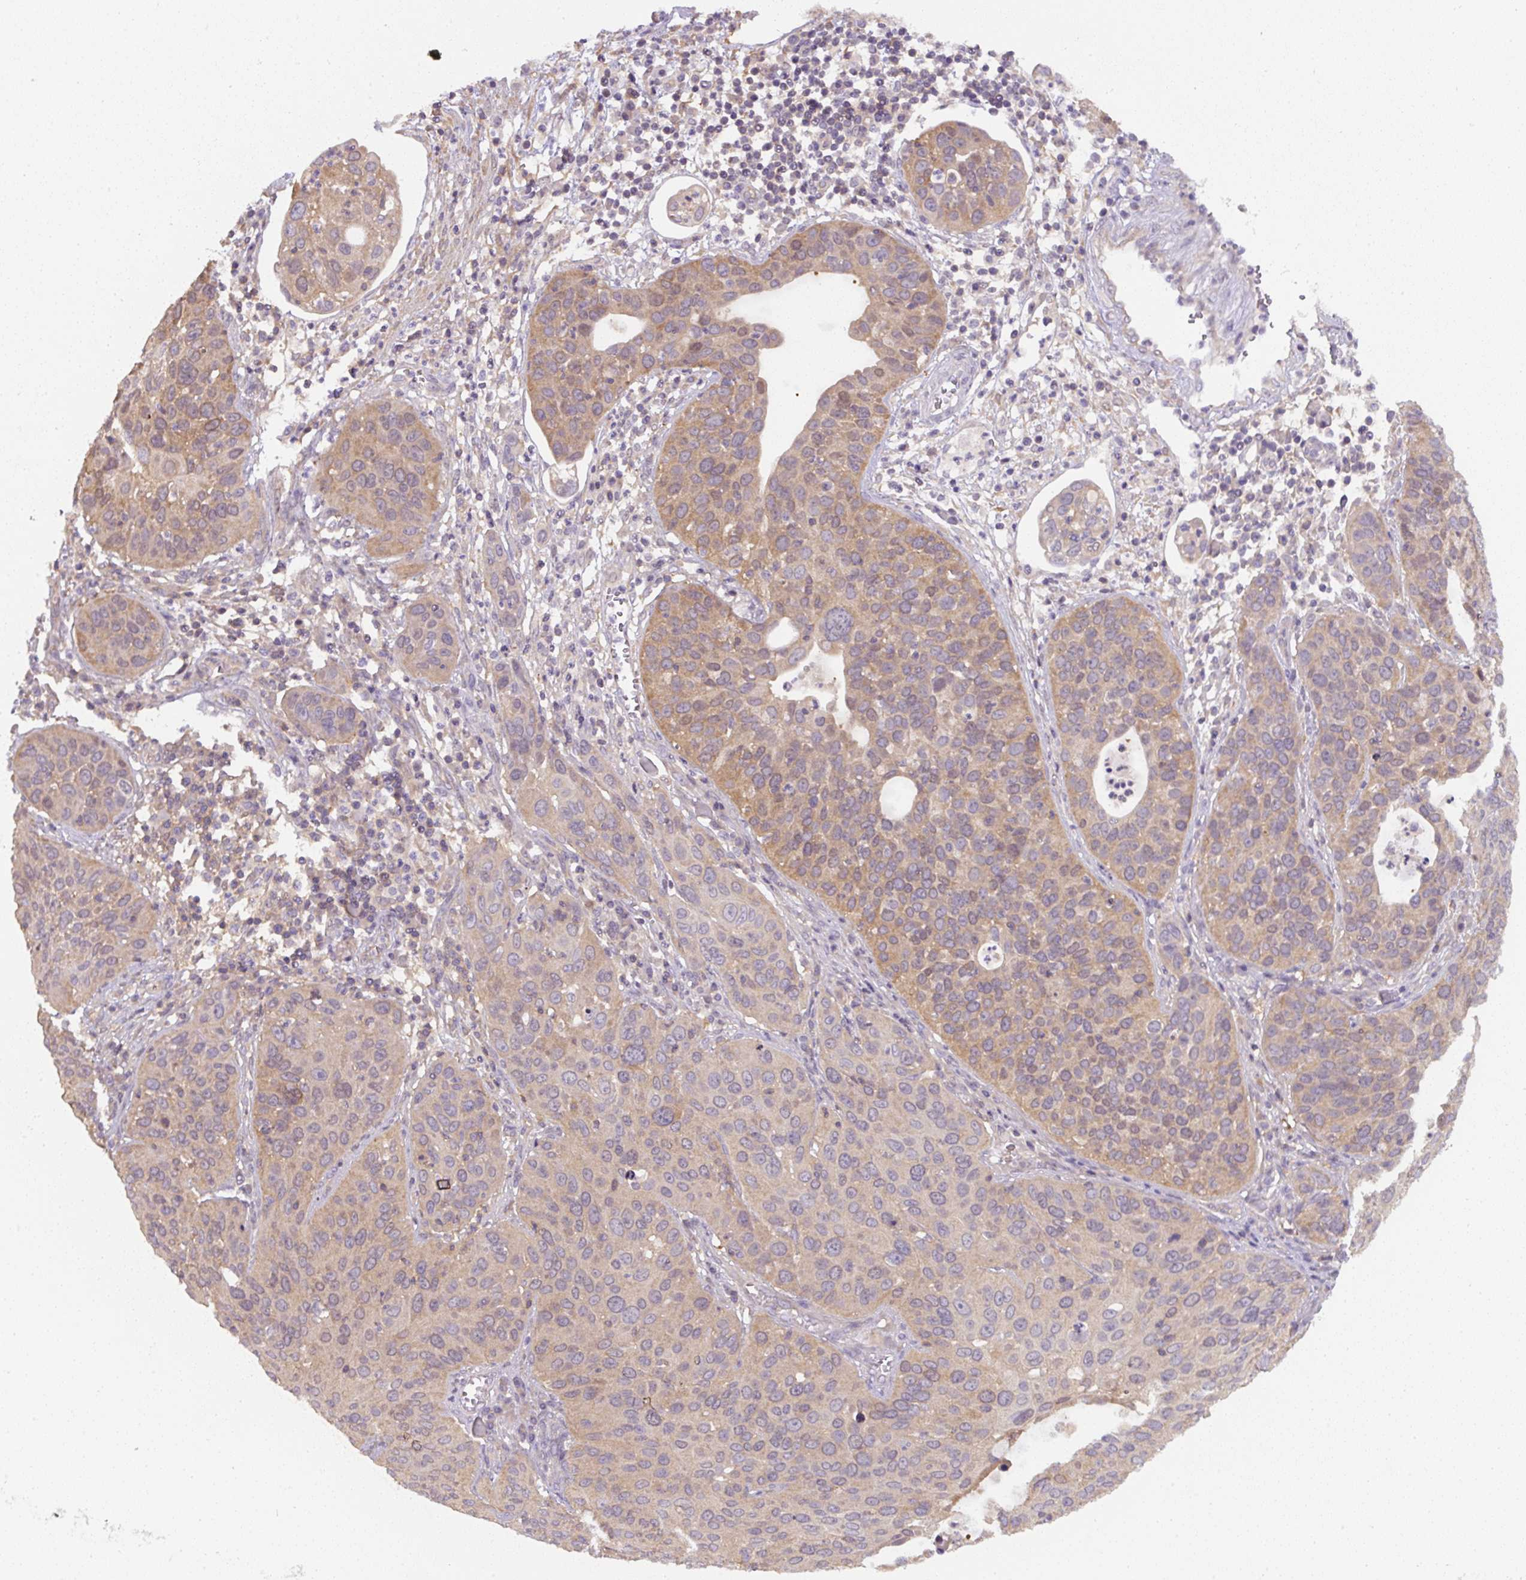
{"staining": {"intensity": "moderate", "quantity": "25%-75%", "location": "cytoplasmic/membranous"}, "tissue": "cervical cancer", "cell_type": "Tumor cells", "image_type": "cancer", "snomed": [{"axis": "morphology", "description": "Squamous cell carcinoma, NOS"}, {"axis": "topography", "description": "Cervix"}], "caption": "Immunohistochemical staining of cervical squamous cell carcinoma demonstrates moderate cytoplasmic/membranous protein positivity in approximately 25%-75% of tumor cells.", "gene": "ST13", "patient": {"sex": "female", "age": 36}}